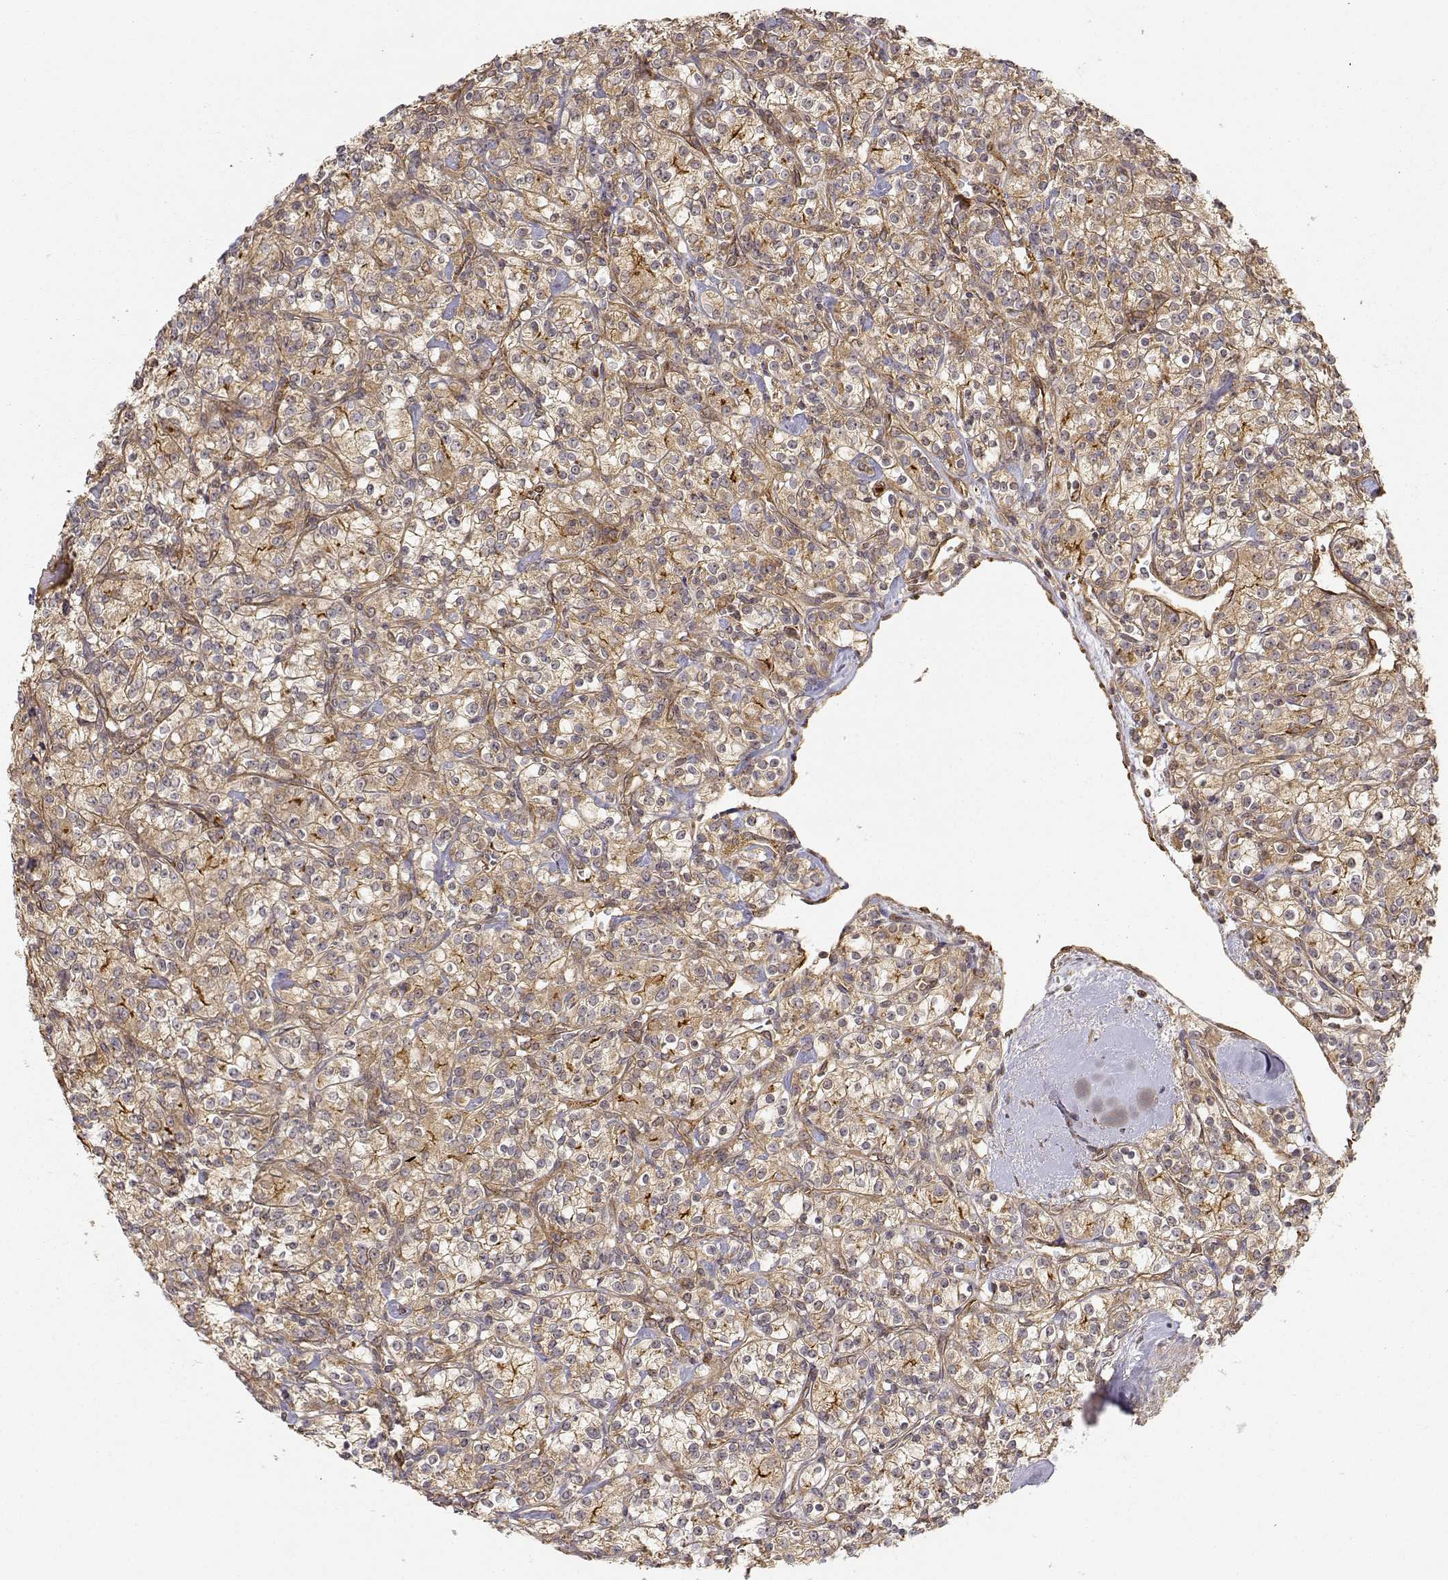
{"staining": {"intensity": "moderate", "quantity": ">75%", "location": "cytoplasmic/membranous"}, "tissue": "renal cancer", "cell_type": "Tumor cells", "image_type": "cancer", "snomed": [{"axis": "morphology", "description": "Adenocarcinoma, NOS"}, {"axis": "topography", "description": "Kidney"}], "caption": "Renal adenocarcinoma stained with a brown dye exhibits moderate cytoplasmic/membranous positive staining in about >75% of tumor cells.", "gene": "CDK5RAP2", "patient": {"sex": "male", "age": 77}}